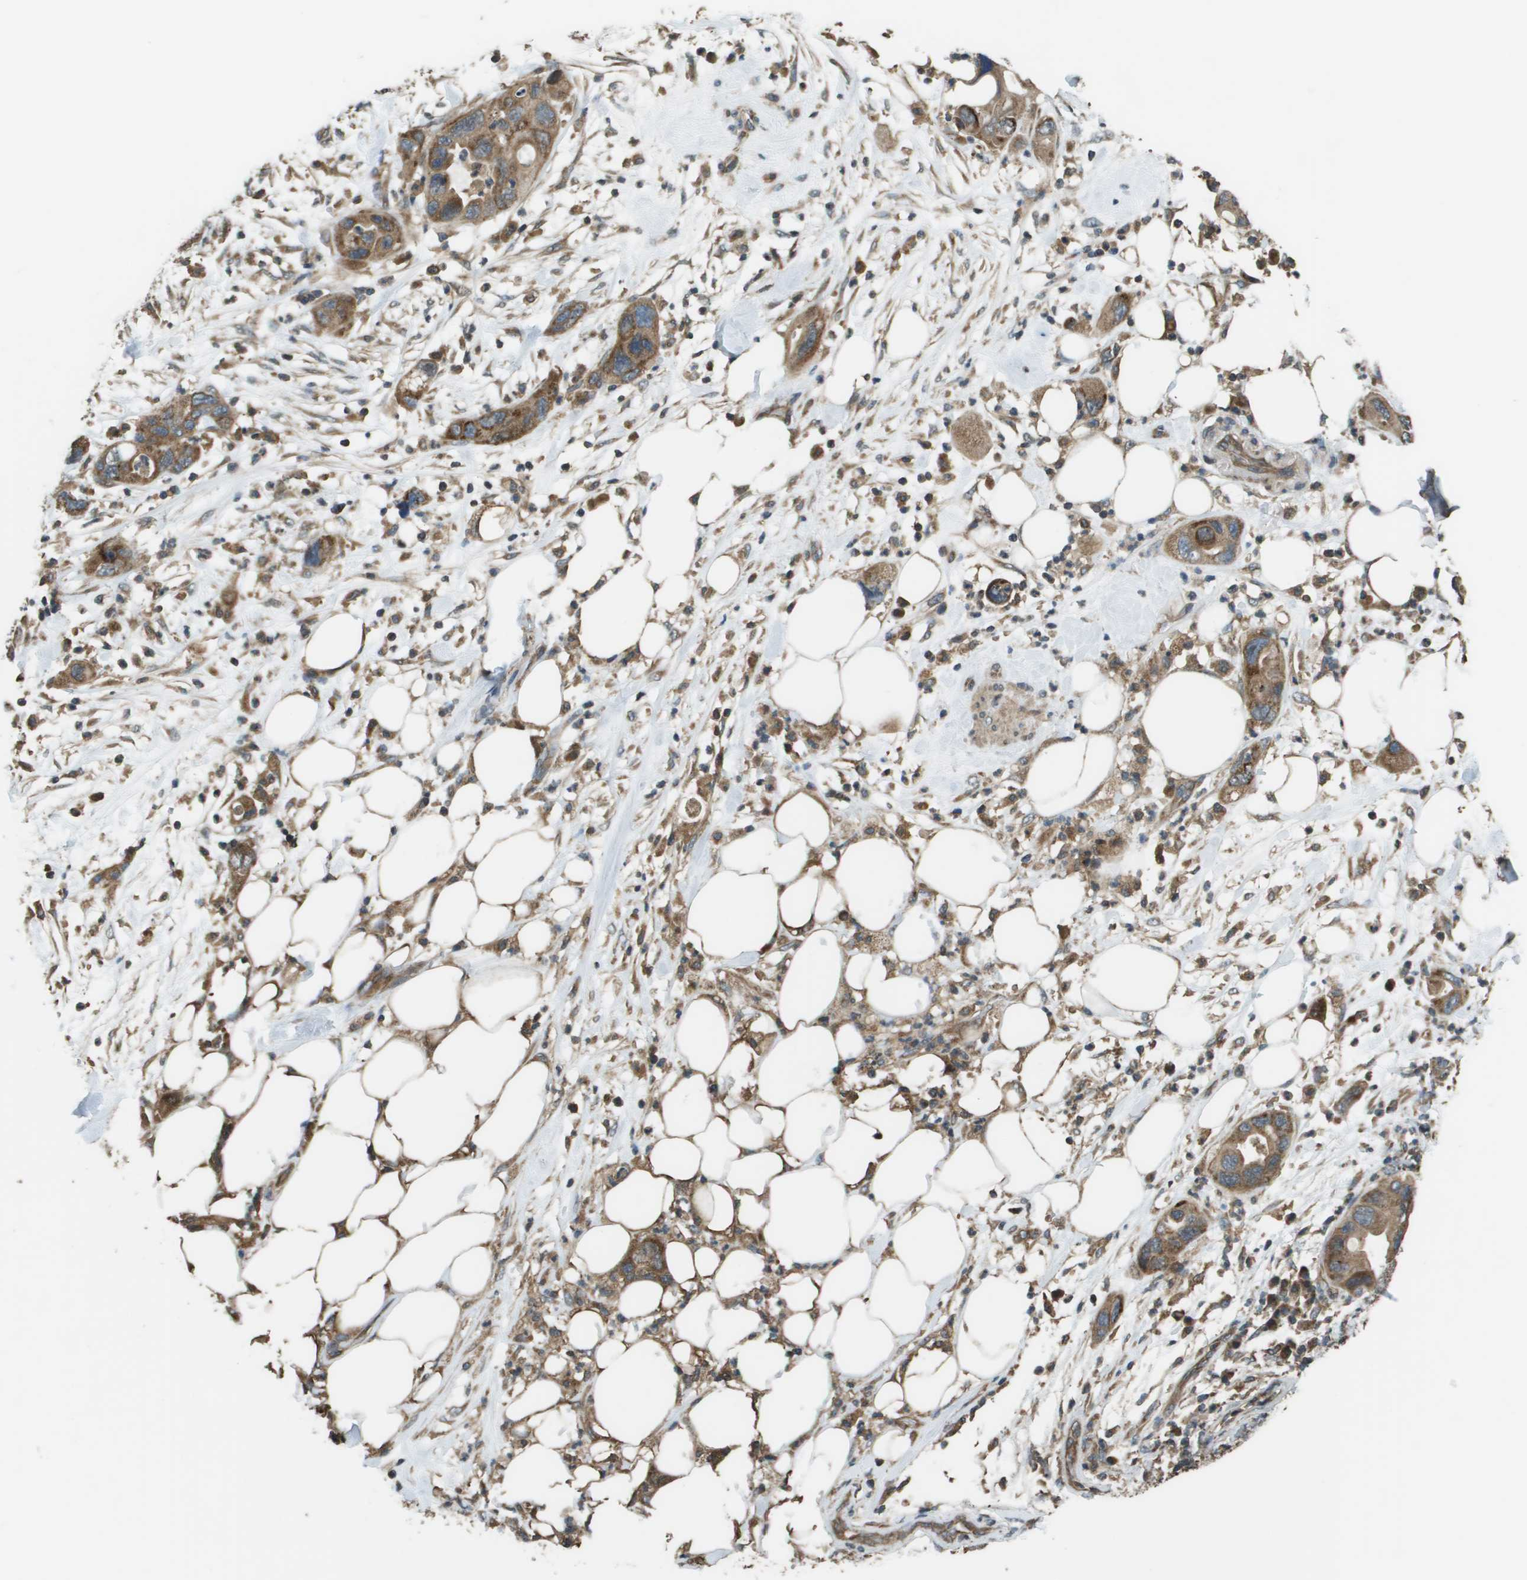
{"staining": {"intensity": "moderate", "quantity": ">75%", "location": "cytoplasmic/membranous"}, "tissue": "pancreatic cancer", "cell_type": "Tumor cells", "image_type": "cancer", "snomed": [{"axis": "morphology", "description": "Adenocarcinoma, NOS"}, {"axis": "topography", "description": "Pancreas"}], "caption": "Immunohistochemical staining of human pancreatic adenocarcinoma shows medium levels of moderate cytoplasmic/membranous positivity in about >75% of tumor cells.", "gene": "PLPBP", "patient": {"sex": "female", "age": 71}}